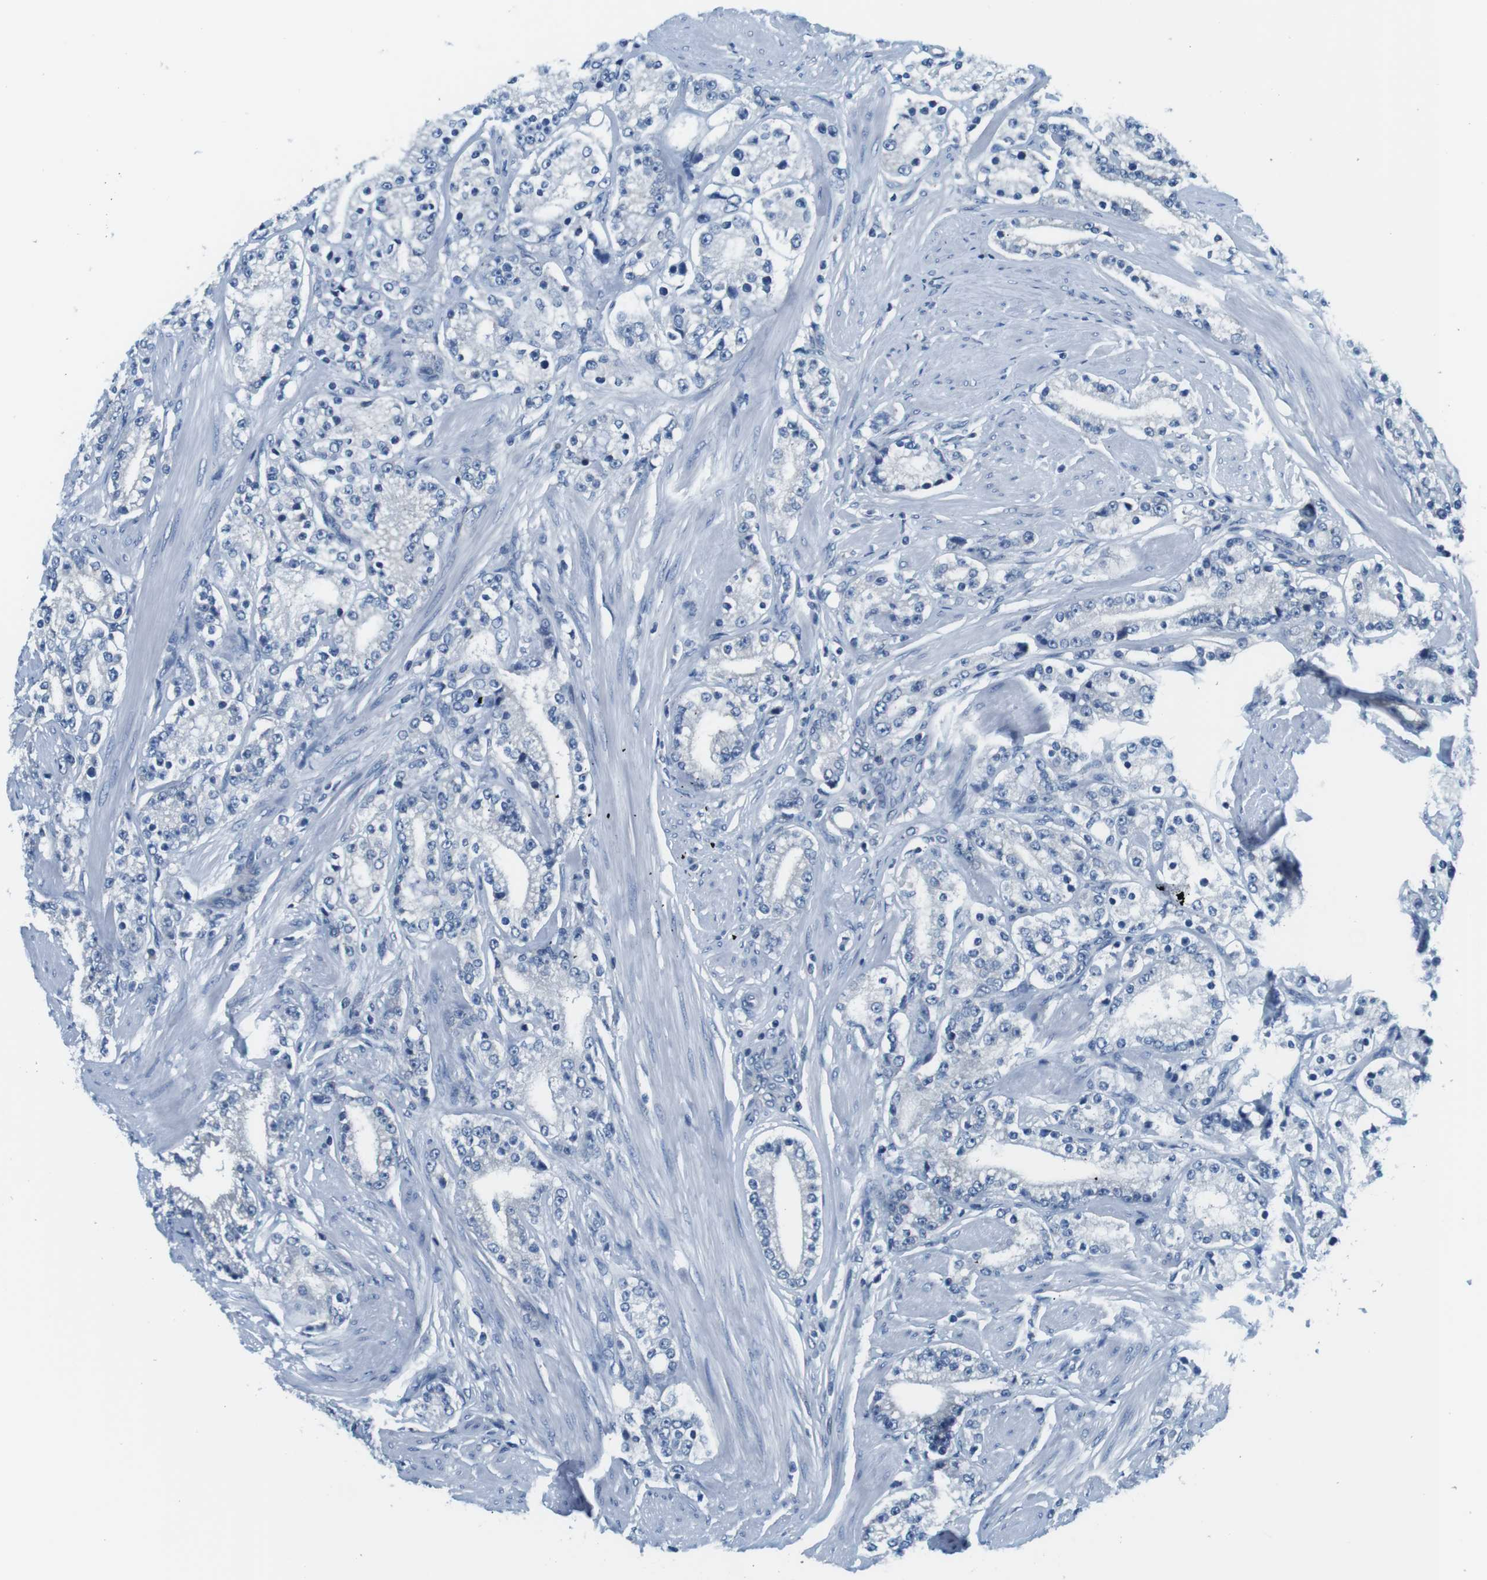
{"staining": {"intensity": "negative", "quantity": "none", "location": "none"}, "tissue": "prostate cancer", "cell_type": "Tumor cells", "image_type": "cancer", "snomed": [{"axis": "morphology", "description": "Adenocarcinoma, Low grade"}, {"axis": "topography", "description": "Prostate"}], "caption": "Prostate cancer stained for a protein using immunohistochemistry (IHC) exhibits no staining tumor cells.", "gene": "EIF2B5", "patient": {"sex": "male", "age": 63}}